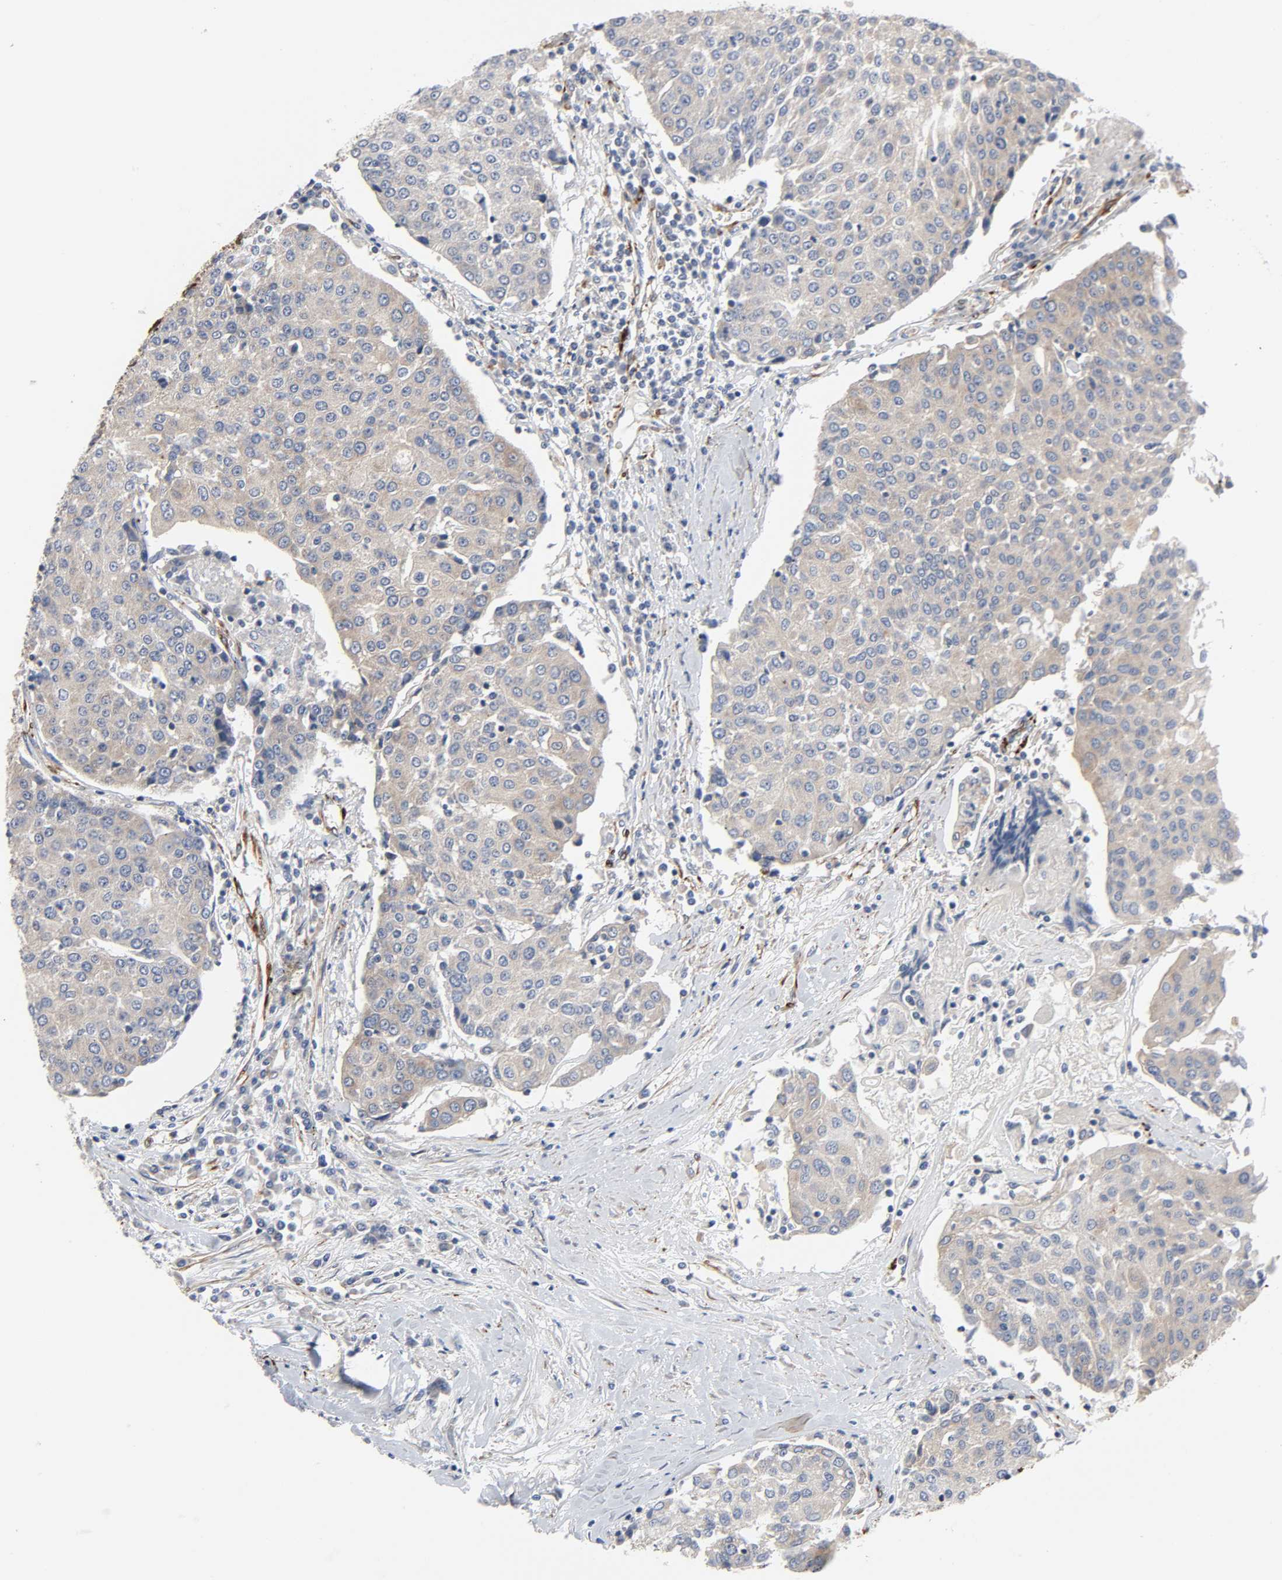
{"staining": {"intensity": "weak", "quantity": "25%-75%", "location": "cytoplasmic/membranous"}, "tissue": "urothelial cancer", "cell_type": "Tumor cells", "image_type": "cancer", "snomed": [{"axis": "morphology", "description": "Urothelial carcinoma, High grade"}, {"axis": "topography", "description": "Urinary bladder"}], "caption": "High-grade urothelial carcinoma was stained to show a protein in brown. There is low levels of weak cytoplasmic/membranous expression in about 25%-75% of tumor cells. (DAB (3,3'-diaminobenzidine) = brown stain, brightfield microscopy at high magnification).", "gene": "ARHGAP1", "patient": {"sex": "female", "age": 85}}